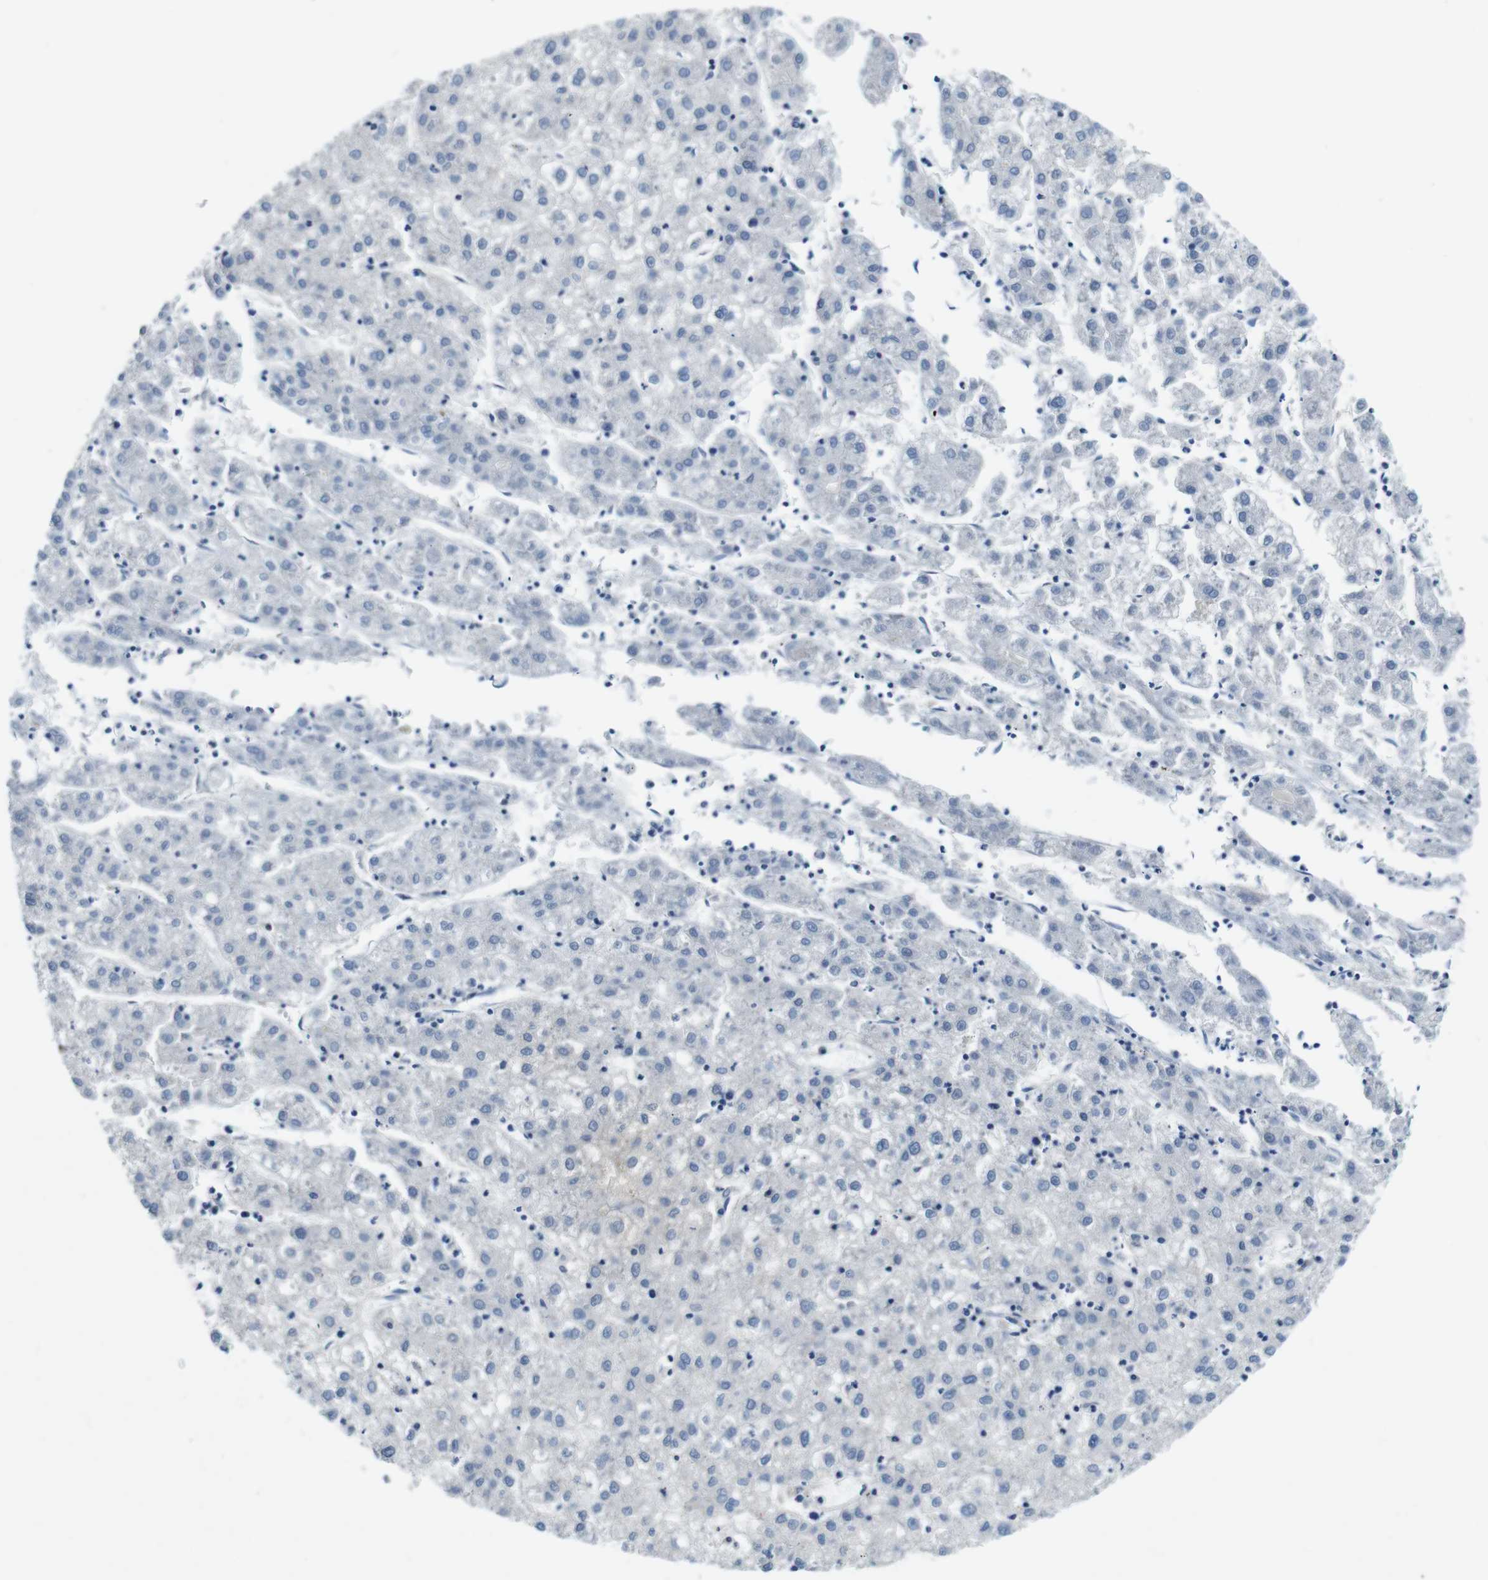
{"staining": {"intensity": "negative", "quantity": "none", "location": "none"}, "tissue": "liver cancer", "cell_type": "Tumor cells", "image_type": "cancer", "snomed": [{"axis": "morphology", "description": "Carcinoma, Hepatocellular, NOS"}, {"axis": "topography", "description": "Liver"}], "caption": "Immunohistochemistry photomicrograph of neoplastic tissue: human liver hepatocellular carcinoma stained with DAB (3,3'-diaminobenzidine) displays no significant protein staining in tumor cells. Nuclei are stained in blue.", "gene": "DENND4C", "patient": {"sex": "male", "age": 72}}